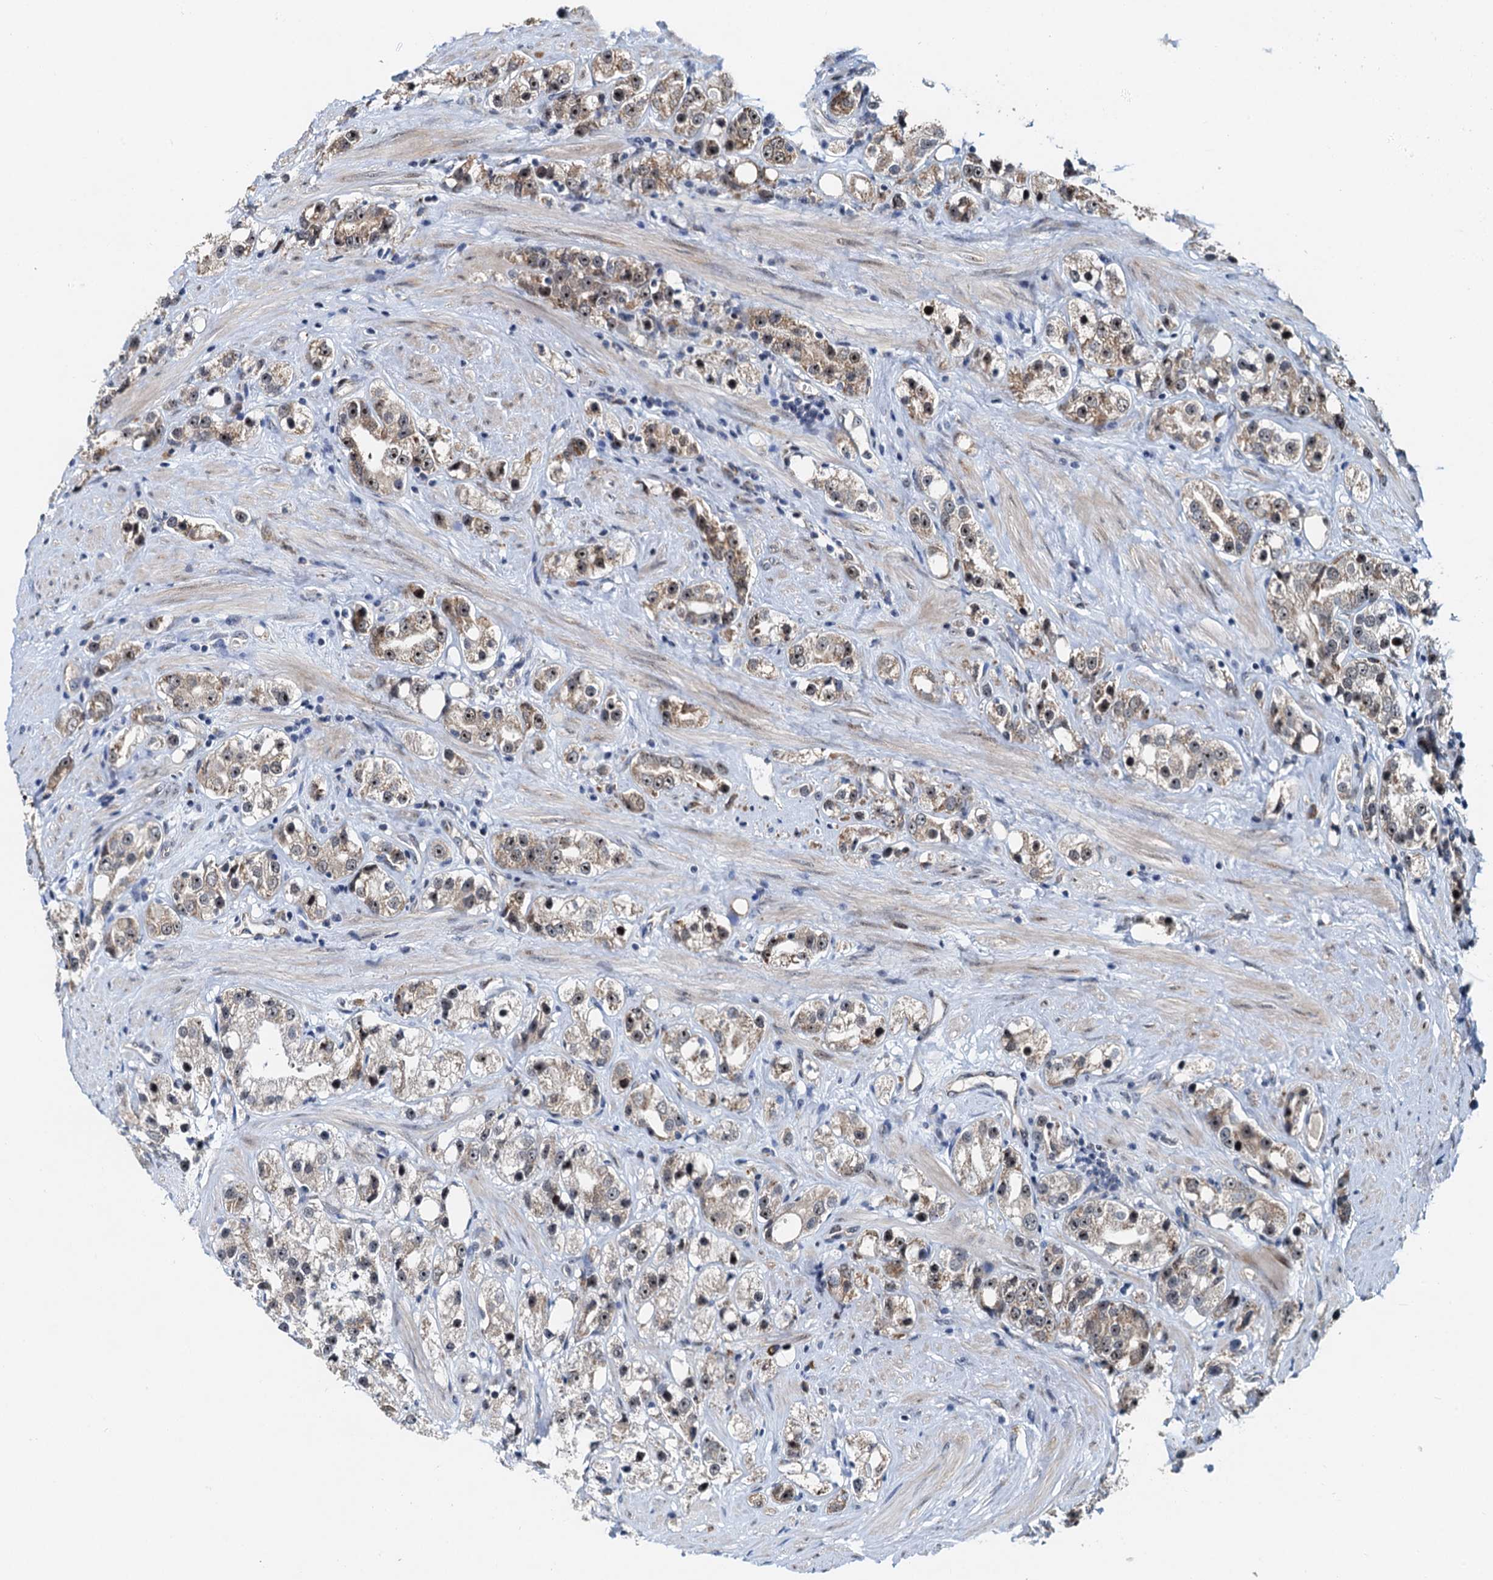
{"staining": {"intensity": "weak", "quantity": "25%-75%", "location": "cytoplasmic/membranous"}, "tissue": "prostate cancer", "cell_type": "Tumor cells", "image_type": "cancer", "snomed": [{"axis": "morphology", "description": "Adenocarcinoma, NOS"}, {"axis": "topography", "description": "Prostate"}], "caption": "Prostate cancer (adenocarcinoma) stained for a protein (brown) reveals weak cytoplasmic/membranous positive expression in about 25%-75% of tumor cells.", "gene": "DNAJC21", "patient": {"sex": "male", "age": 79}}